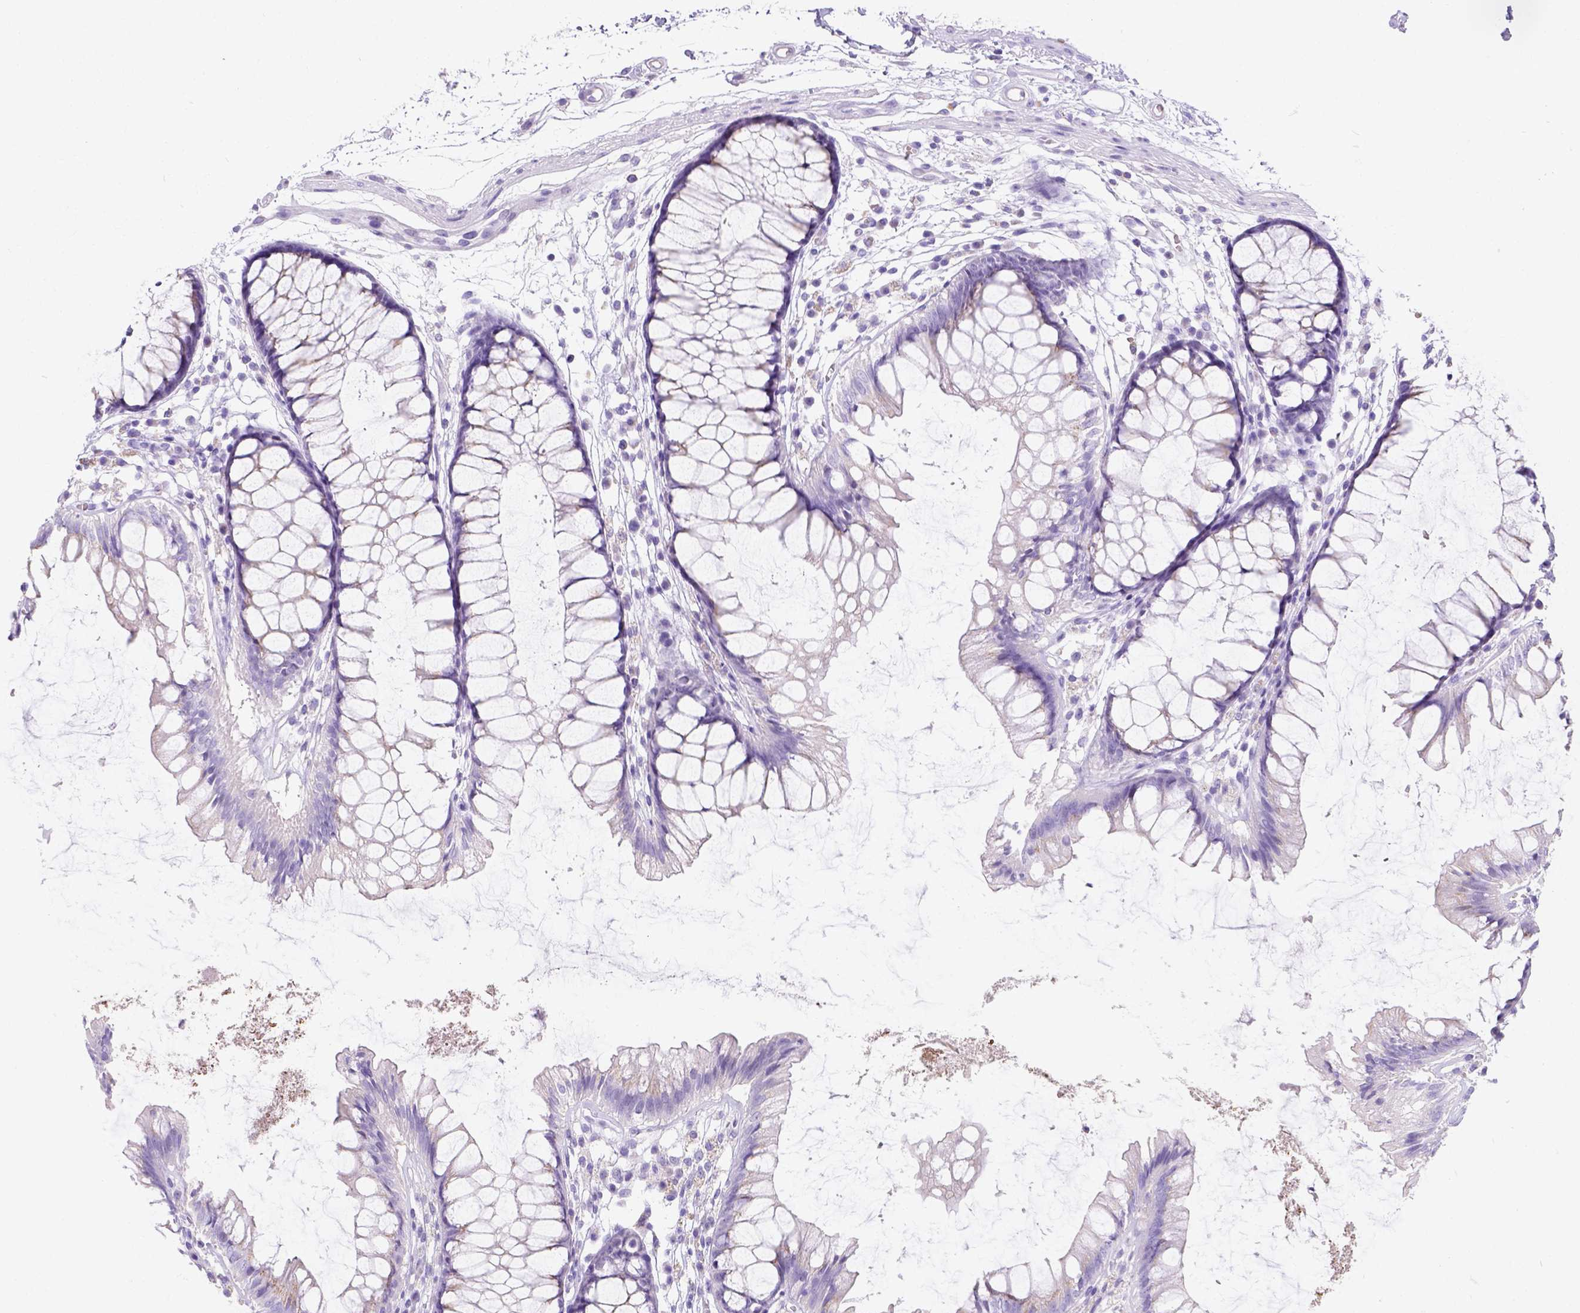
{"staining": {"intensity": "negative", "quantity": "none", "location": "none"}, "tissue": "colon", "cell_type": "Endothelial cells", "image_type": "normal", "snomed": [{"axis": "morphology", "description": "Normal tissue, NOS"}, {"axis": "morphology", "description": "Adenocarcinoma, NOS"}, {"axis": "topography", "description": "Colon"}], "caption": "This is an immunohistochemistry (IHC) micrograph of normal colon. There is no positivity in endothelial cells.", "gene": "PHF7", "patient": {"sex": "male", "age": 65}}